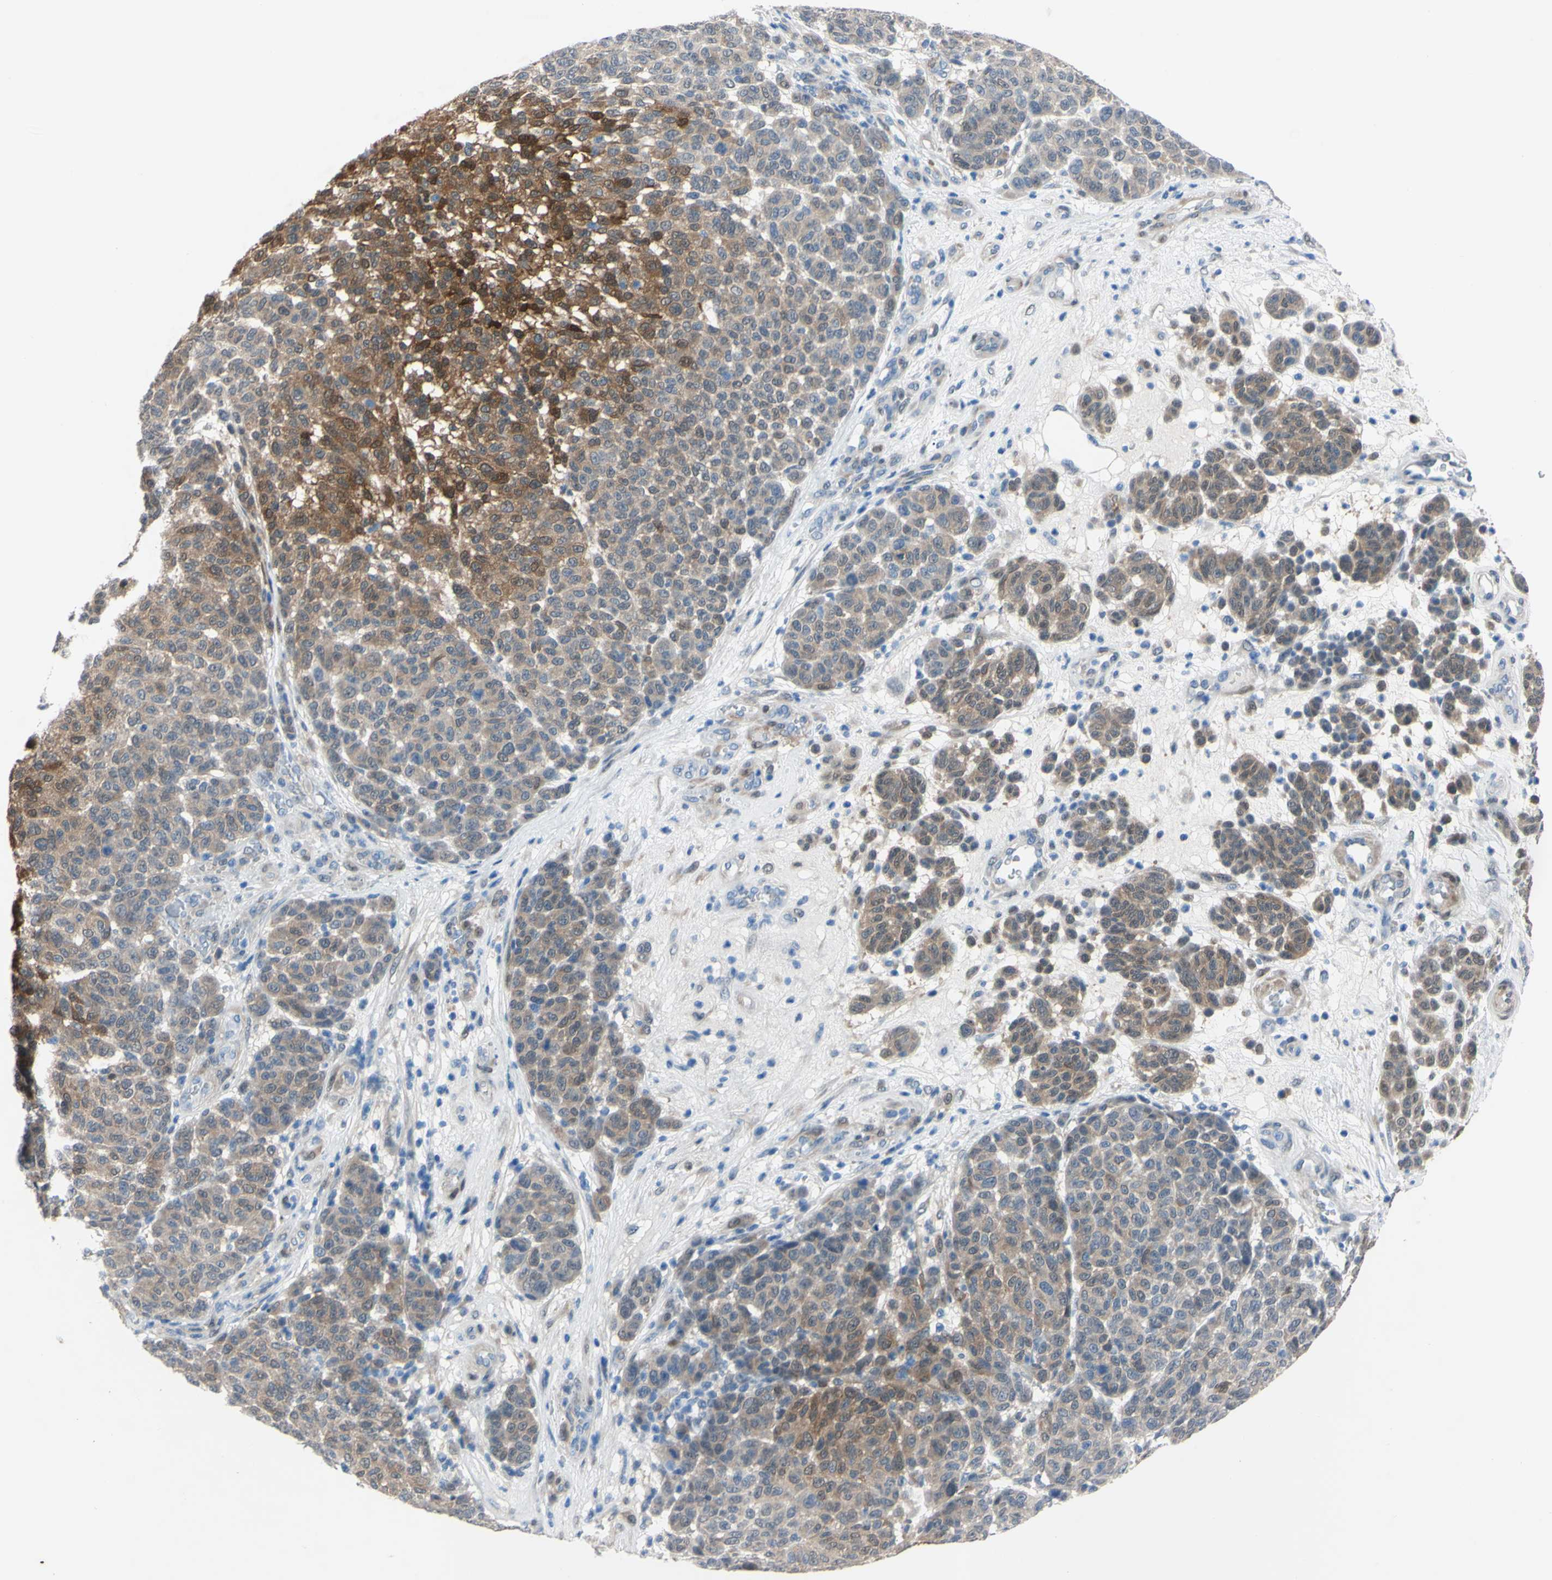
{"staining": {"intensity": "moderate", "quantity": "<25%", "location": "cytoplasmic/membranous,nuclear"}, "tissue": "melanoma", "cell_type": "Tumor cells", "image_type": "cancer", "snomed": [{"axis": "morphology", "description": "Malignant melanoma, NOS"}, {"axis": "topography", "description": "Skin"}], "caption": "Immunohistochemical staining of human melanoma displays moderate cytoplasmic/membranous and nuclear protein staining in about <25% of tumor cells. (DAB (3,3'-diaminobenzidine) IHC, brown staining for protein, blue staining for nuclei).", "gene": "NOL3", "patient": {"sex": "male", "age": 59}}